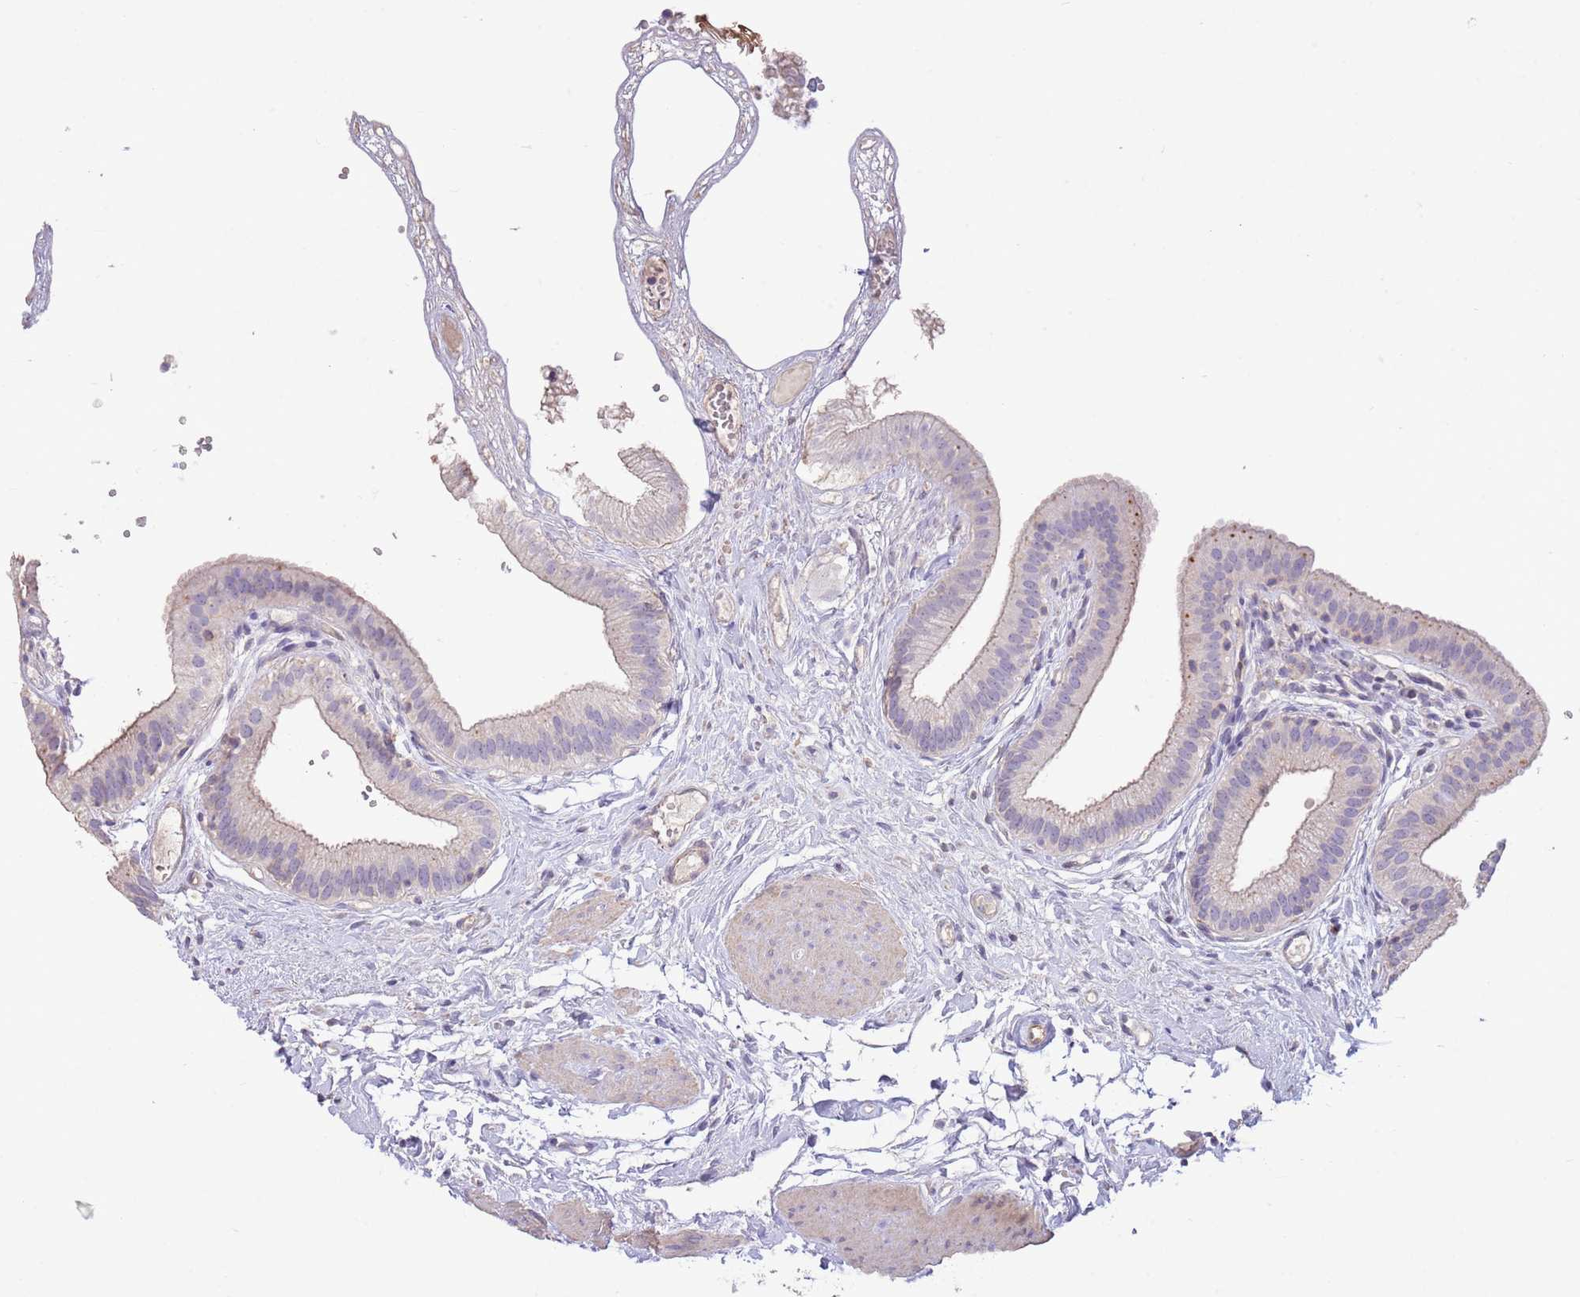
{"staining": {"intensity": "weak", "quantity": "25%-75%", "location": "cytoplasmic/membranous"}, "tissue": "gallbladder", "cell_type": "Glandular cells", "image_type": "normal", "snomed": [{"axis": "morphology", "description": "Normal tissue, NOS"}, {"axis": "topography", "description": "Gallbladder"}], "caption": "Gallbladder stained with DAB (3,3'-diaminobenzidine) IHC reveals low levels of weak cytoplasmic/membranous expression in about 25%-75% of glandular cells. (DAB IHC, brown staining for protein, blue staining for nuclei).", "gene": "SFTPA1", "patient": {"sex": "female", "age": 54}}